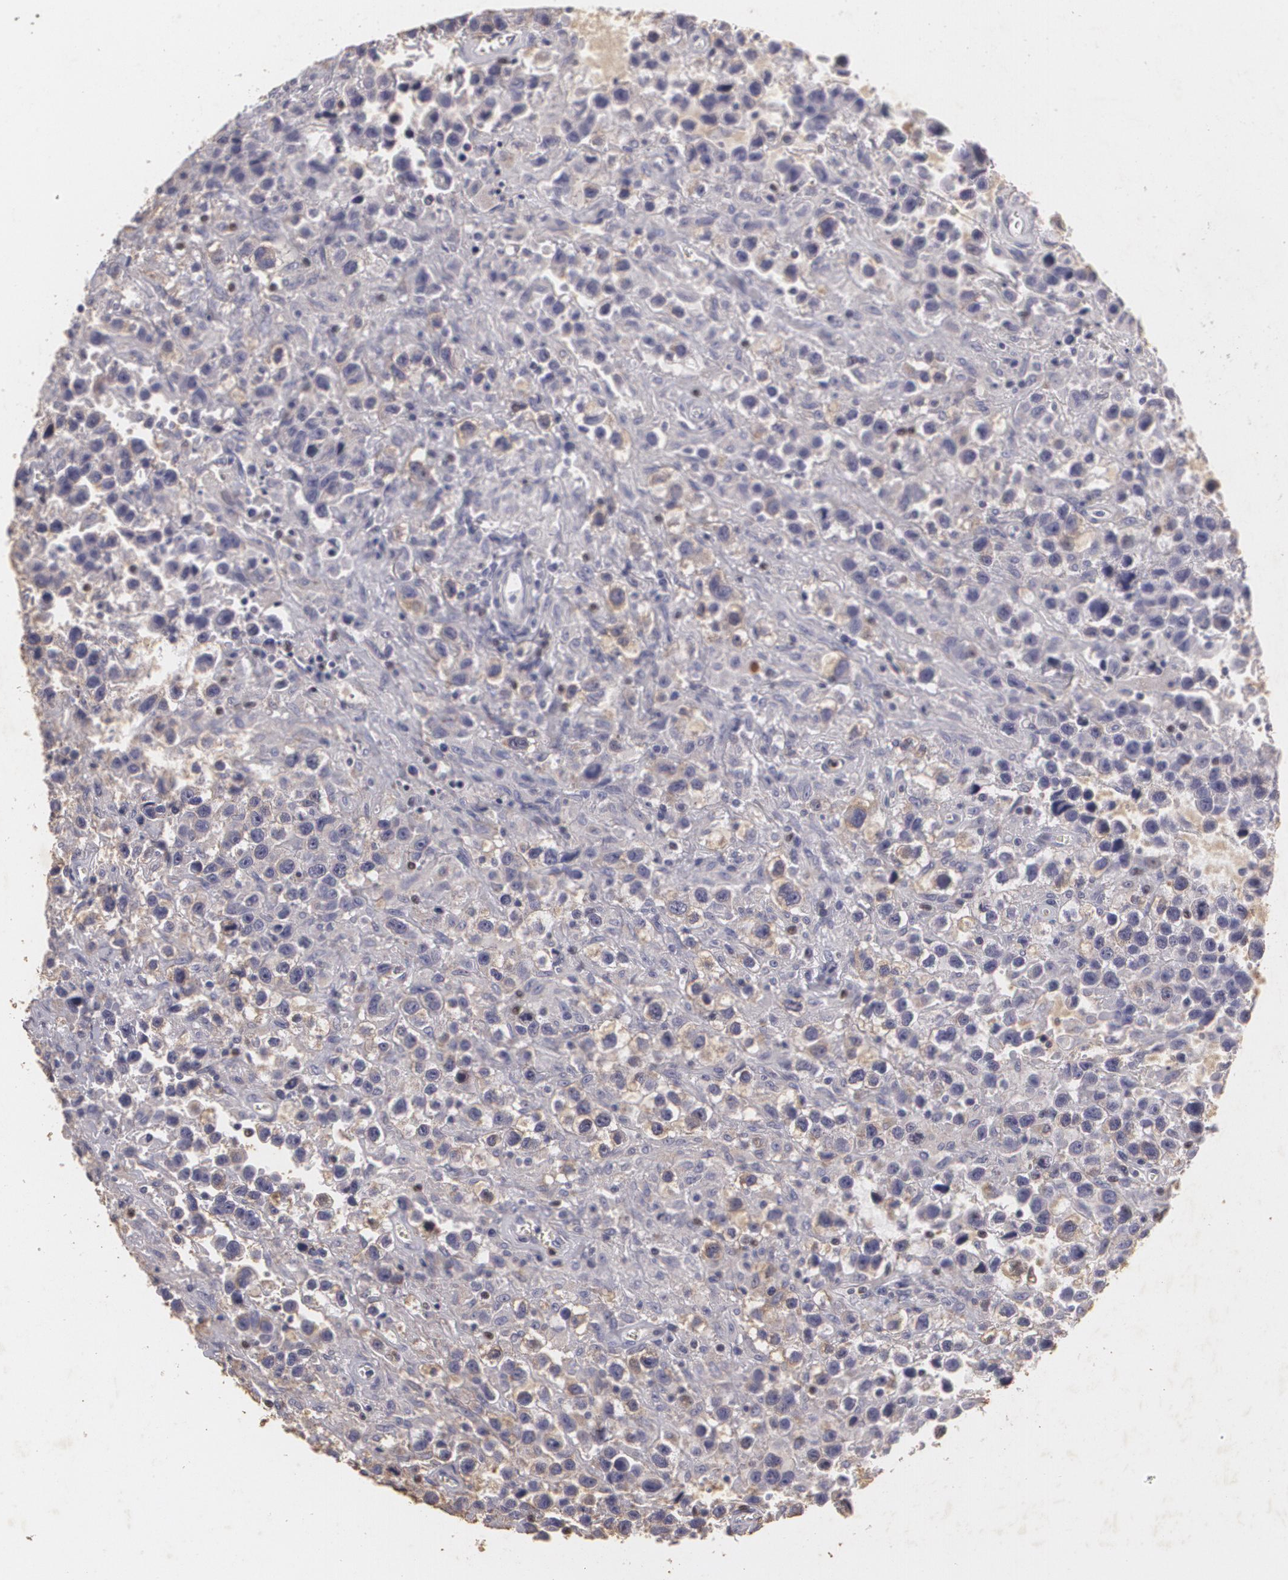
{"staining": {"intensity": "negative", "quantity": "none", "location": "none"}, "tissue": "testis cancer", "cell_type": "Tumor cells", "image_type": "cancer", "snomed": [{"axis": "morphology", "description": "Seminoma, NOS"}, {"axis": "topography", "description": "Testis"}], "caption": "High power microscopy image of an IHC image of seminoma (testis), revealing no significant expression in tumor cells. The staining is performed using DAB brown chromogen with nuclei counter-stained in using hematoxylin.", "gene": "KCNA4", "patient": {"sex": "male", "age": 43}}